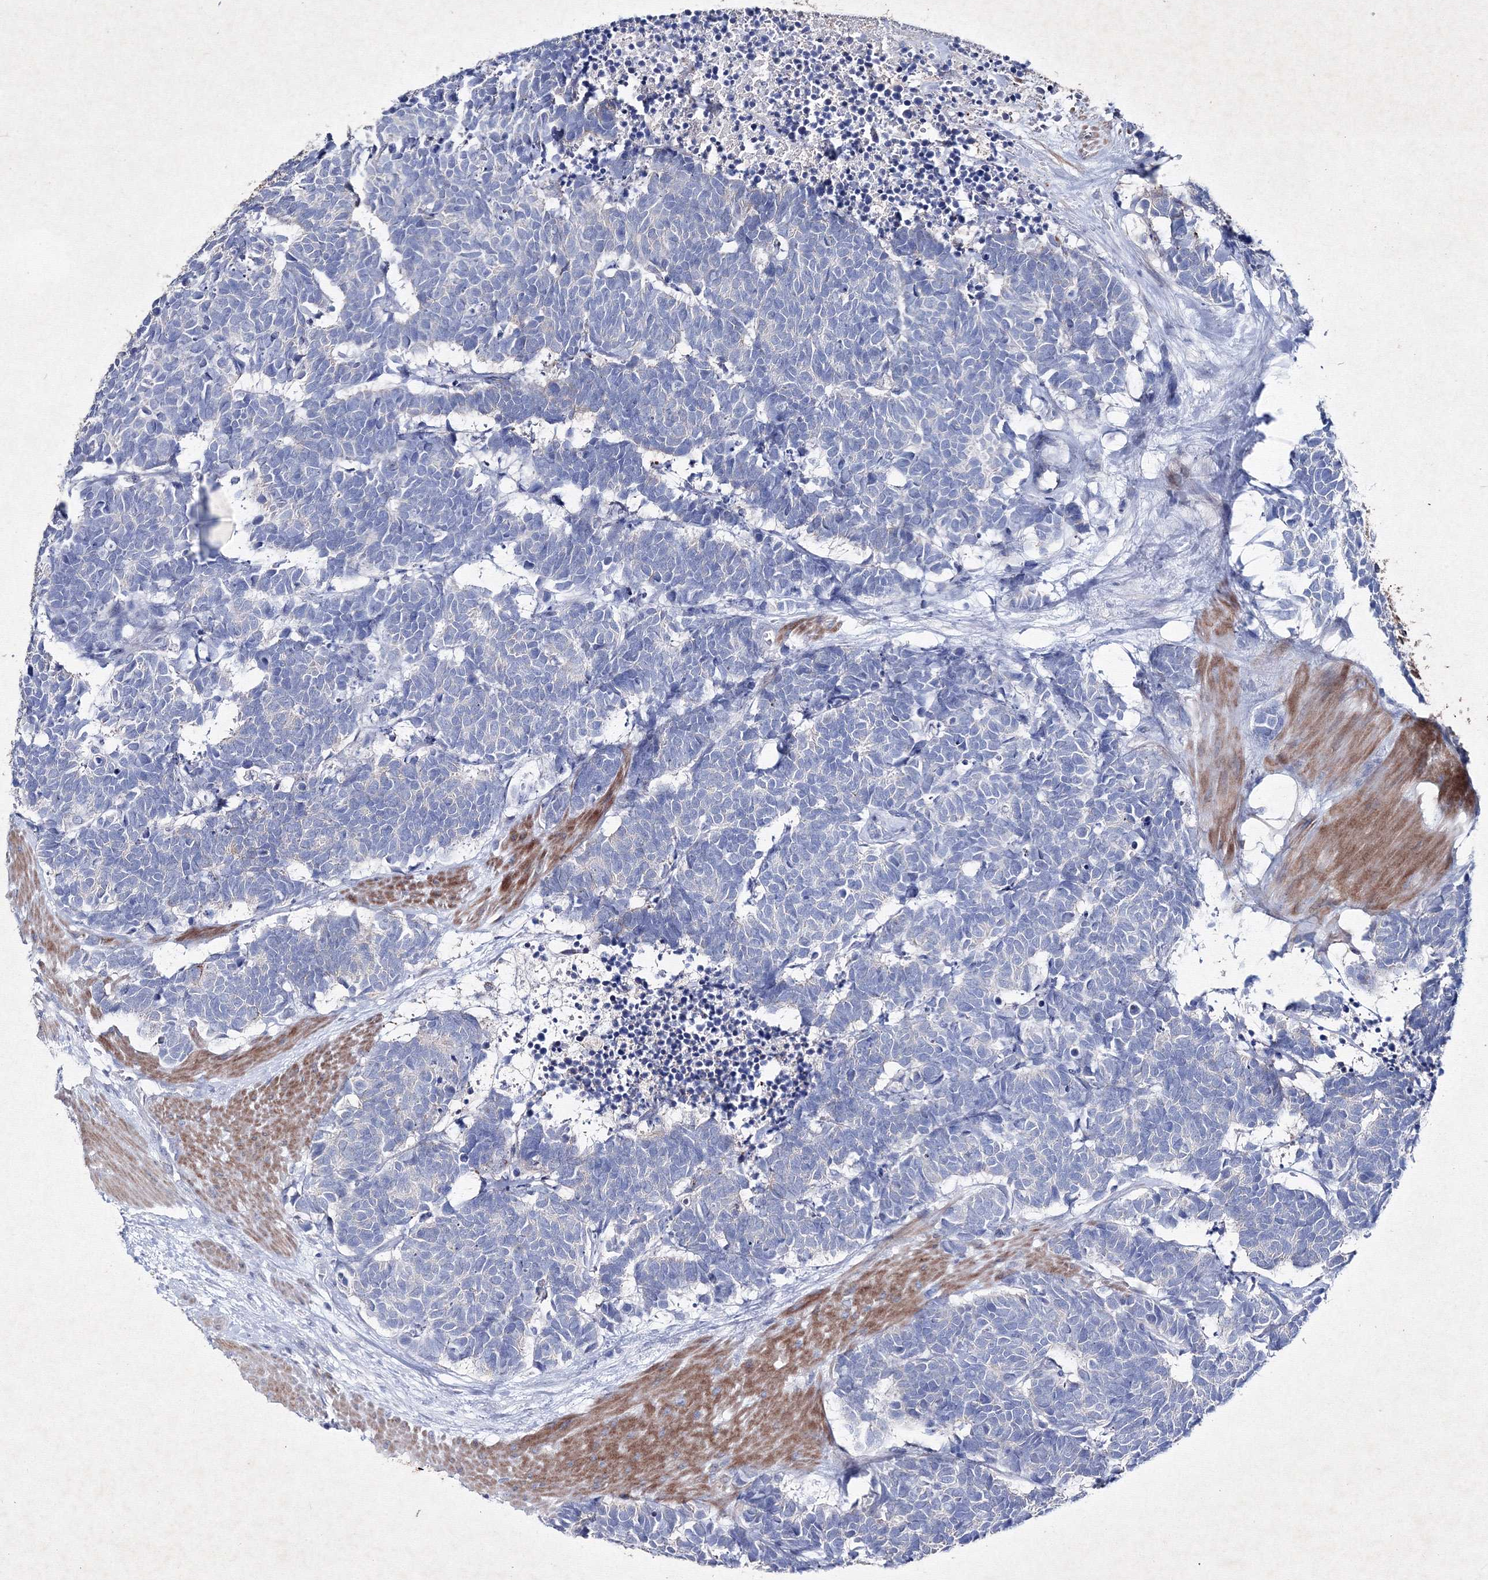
{"staining": {"intensity": "negative", "quantity": "none", "location": "none"}, "tissue": "carcinoid", "cell_type": "Tumor cells", "image_type": "cancer", "snomed": [{"axis": "morphology", "description": "Carcinoma, NOS"}, {"axis": "morphology", "description": "Carcinoid, malignant, NOS"}, {"axis": "topography", "description": "Urinary bladder"}], "caption": "Immunohistochemistry histopathology image of neoplastic tissue: carcinoid (malignant) stained with DAB (3,3'-diaminobenzidine) displays no significant protein positivity in tumor cells.", "gene": "SMIM29", "patient": {"sex": "male", "age": 57}}